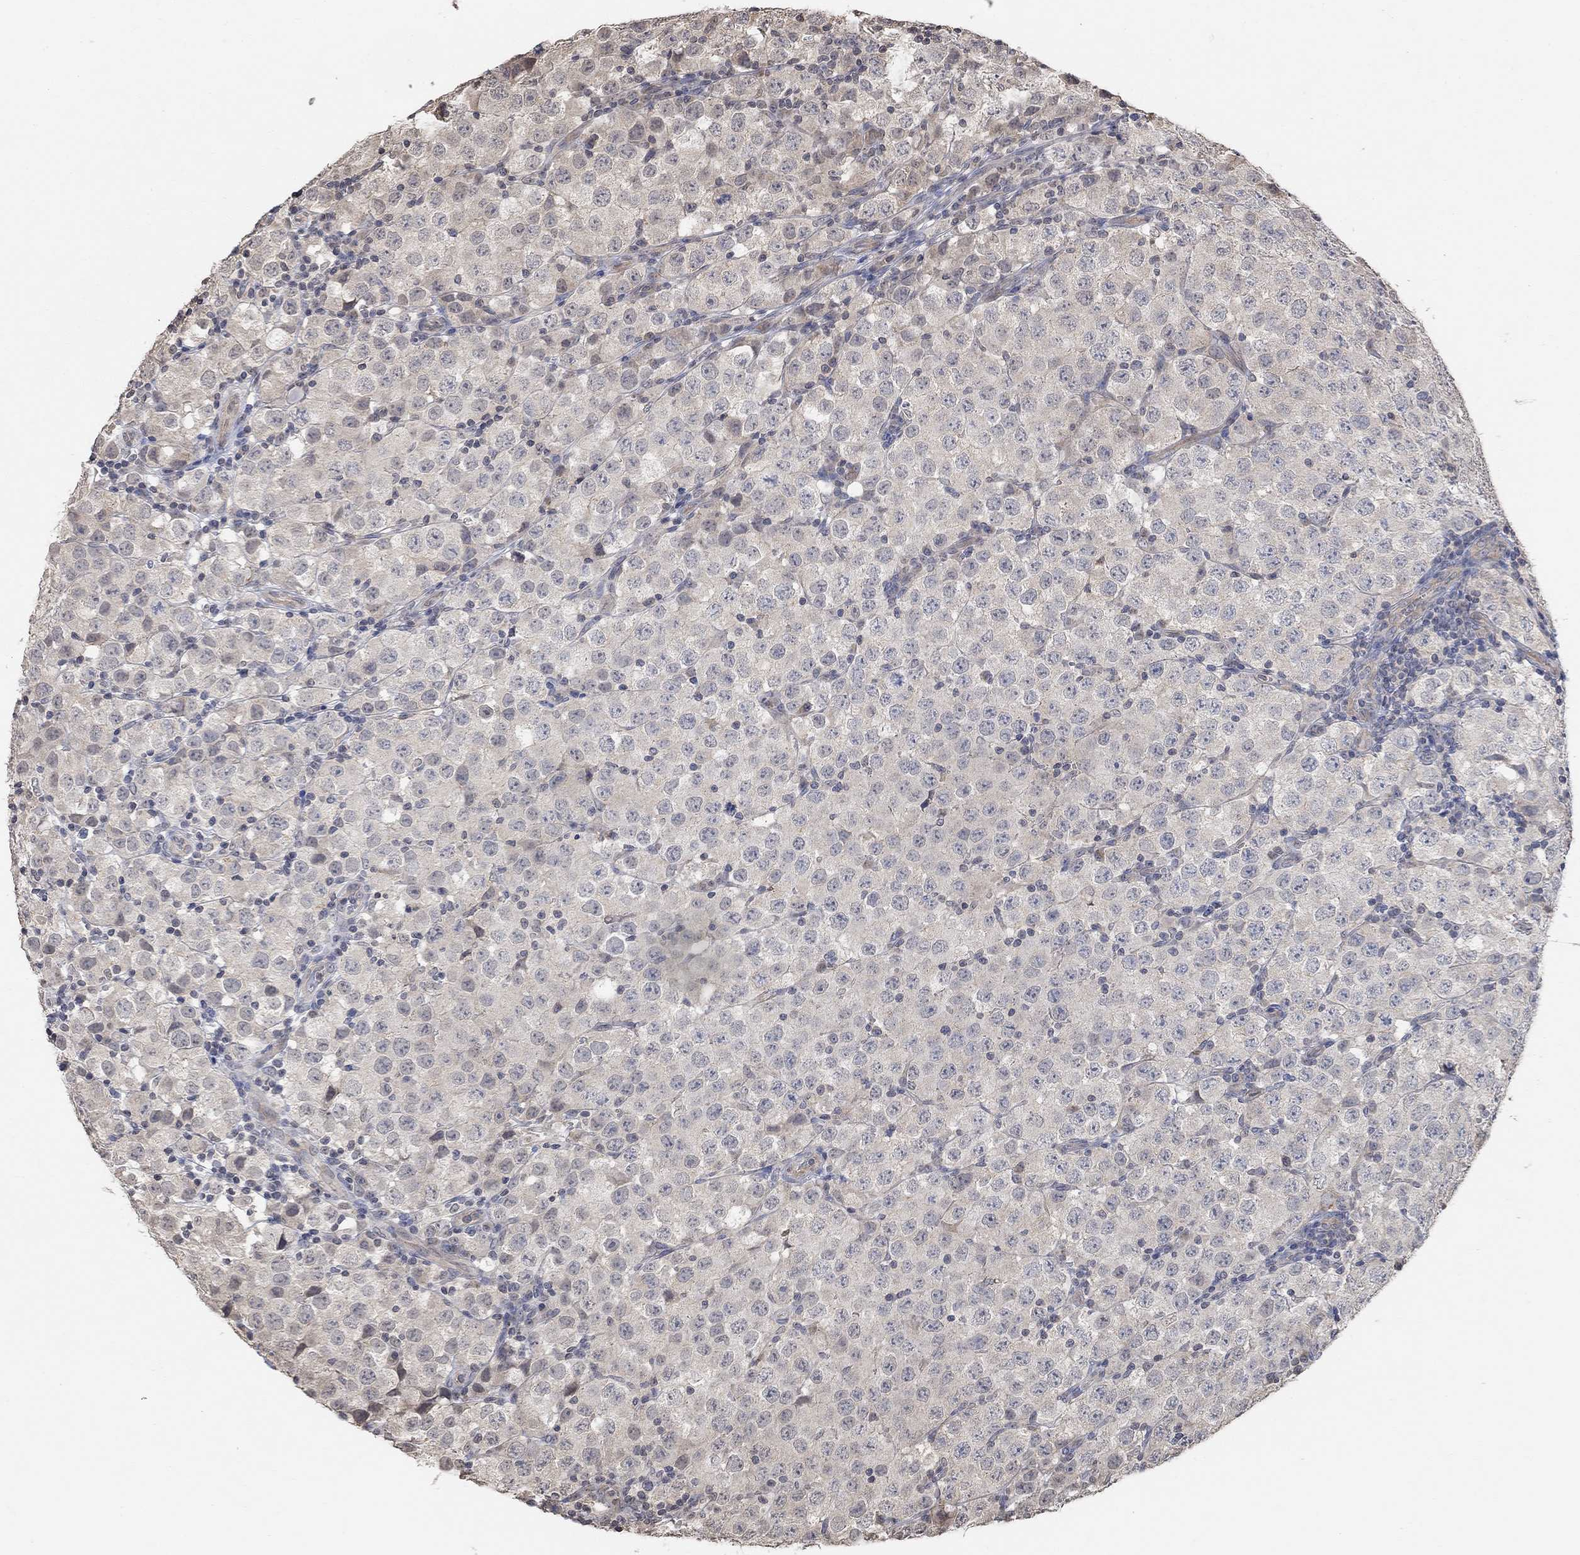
{"staining": {"intensity": "negative", "quantity": "none", "location": "none"}, "tissue": "testis cancer", "cell_type": "Tumor cells", "image_type": "cancer", "snomed": [{"axis": "morphology", "description": "Seminoma, NOS"}, {"axis": "topography", "description": "Testis"}], "caption": "Immunohistochemistry (IHC) photomicrograph of testis seminoma stained for a protein (brown), which demonstrates no expression in tumor cells.", "gene": "UNC5B", "patient": {"sex": "male", "age": 34}}